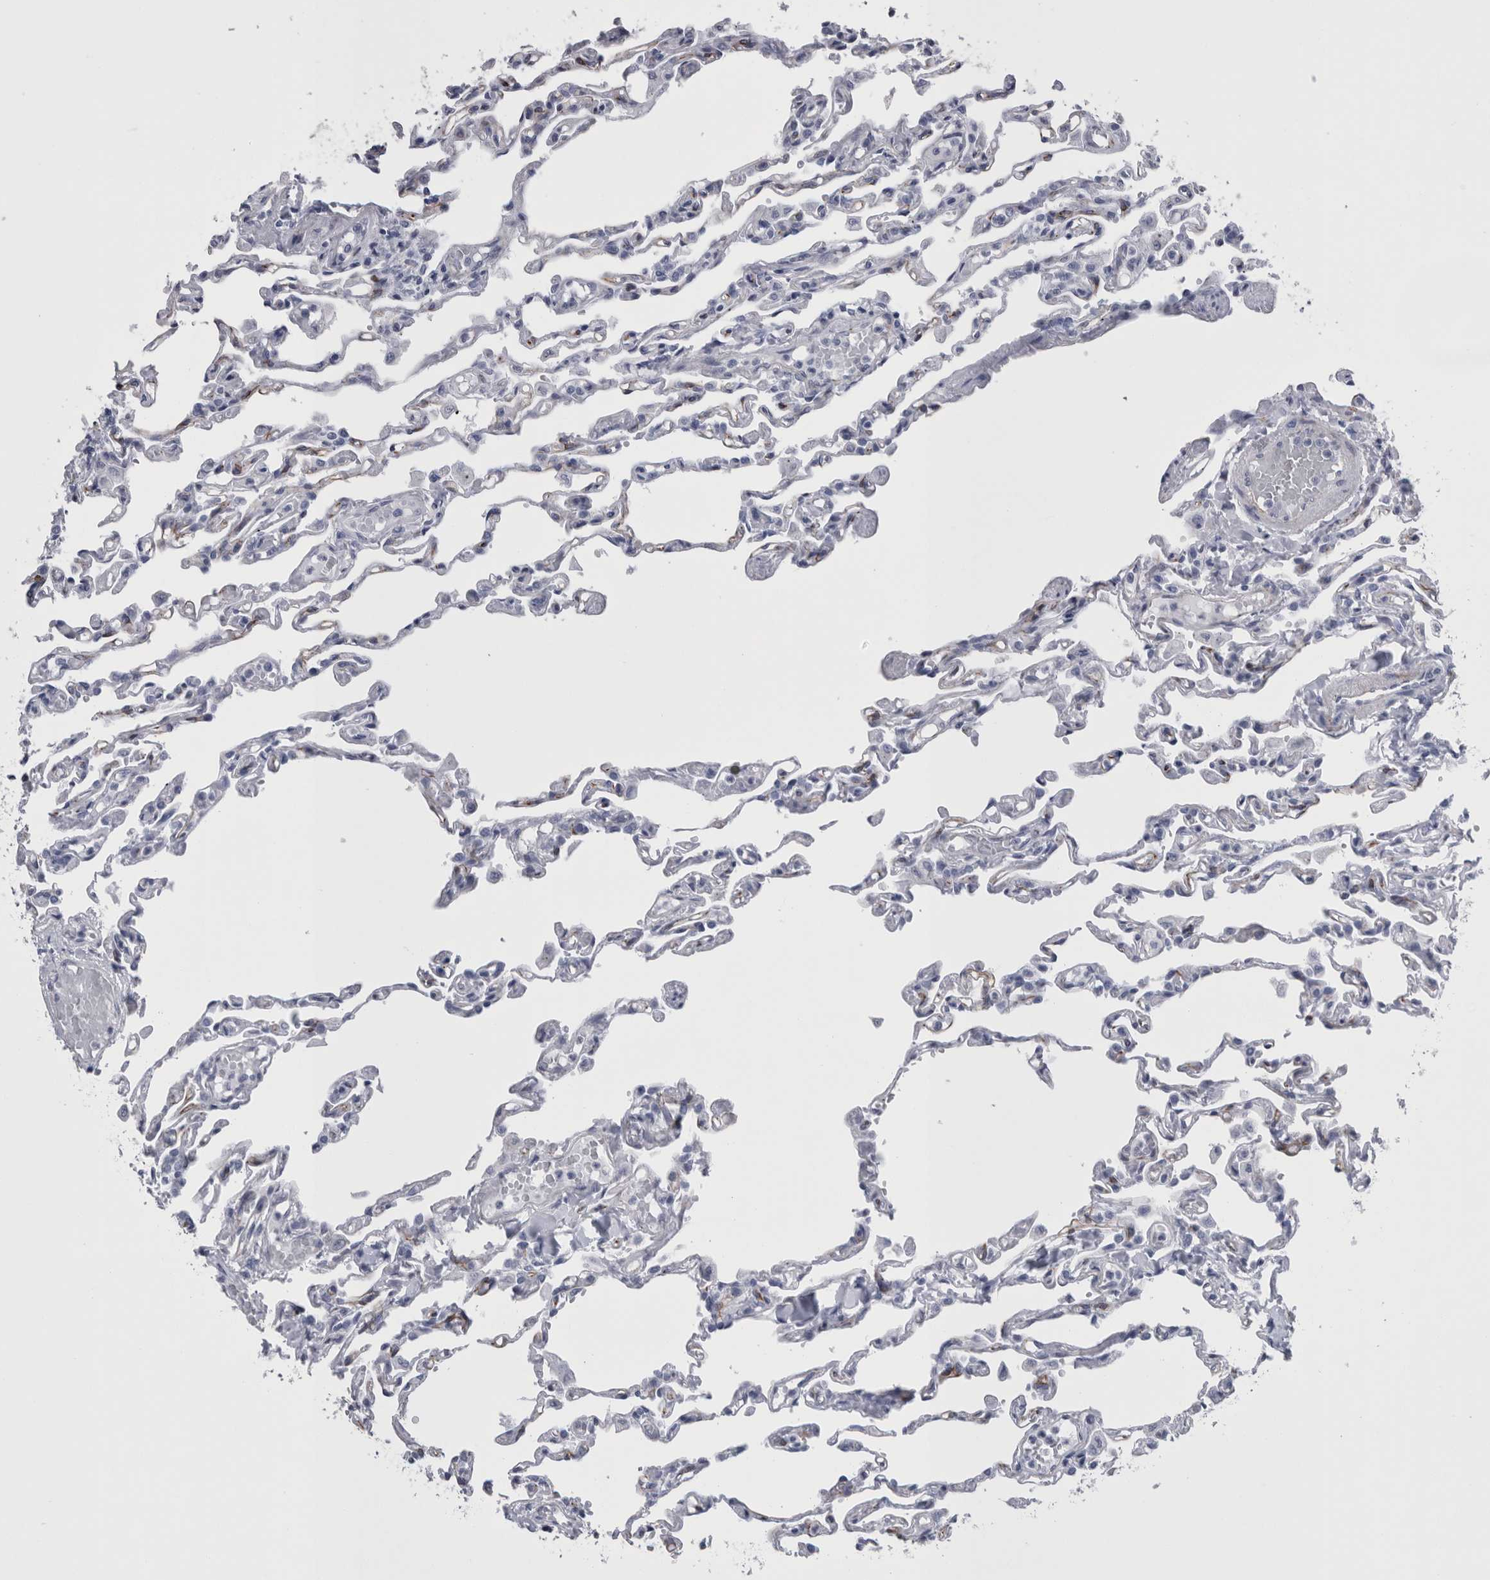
{"staining": {"intensity": "negative", "quantity": "none", "location": "none"}, "tissue": "lung", "cell_type": "Alveolar cells", "image_type": "normal", "snomed": [{"axis": "morphology", "description": "Normal tissue, NOS"}, {"axis": "topography", "description": "Lung"}], "caption": "The micrograph demonstrates no significant staining in alveolar cells of lung.", "gene": "VWDE", "patient": {"sex": "male", "age": 21}}